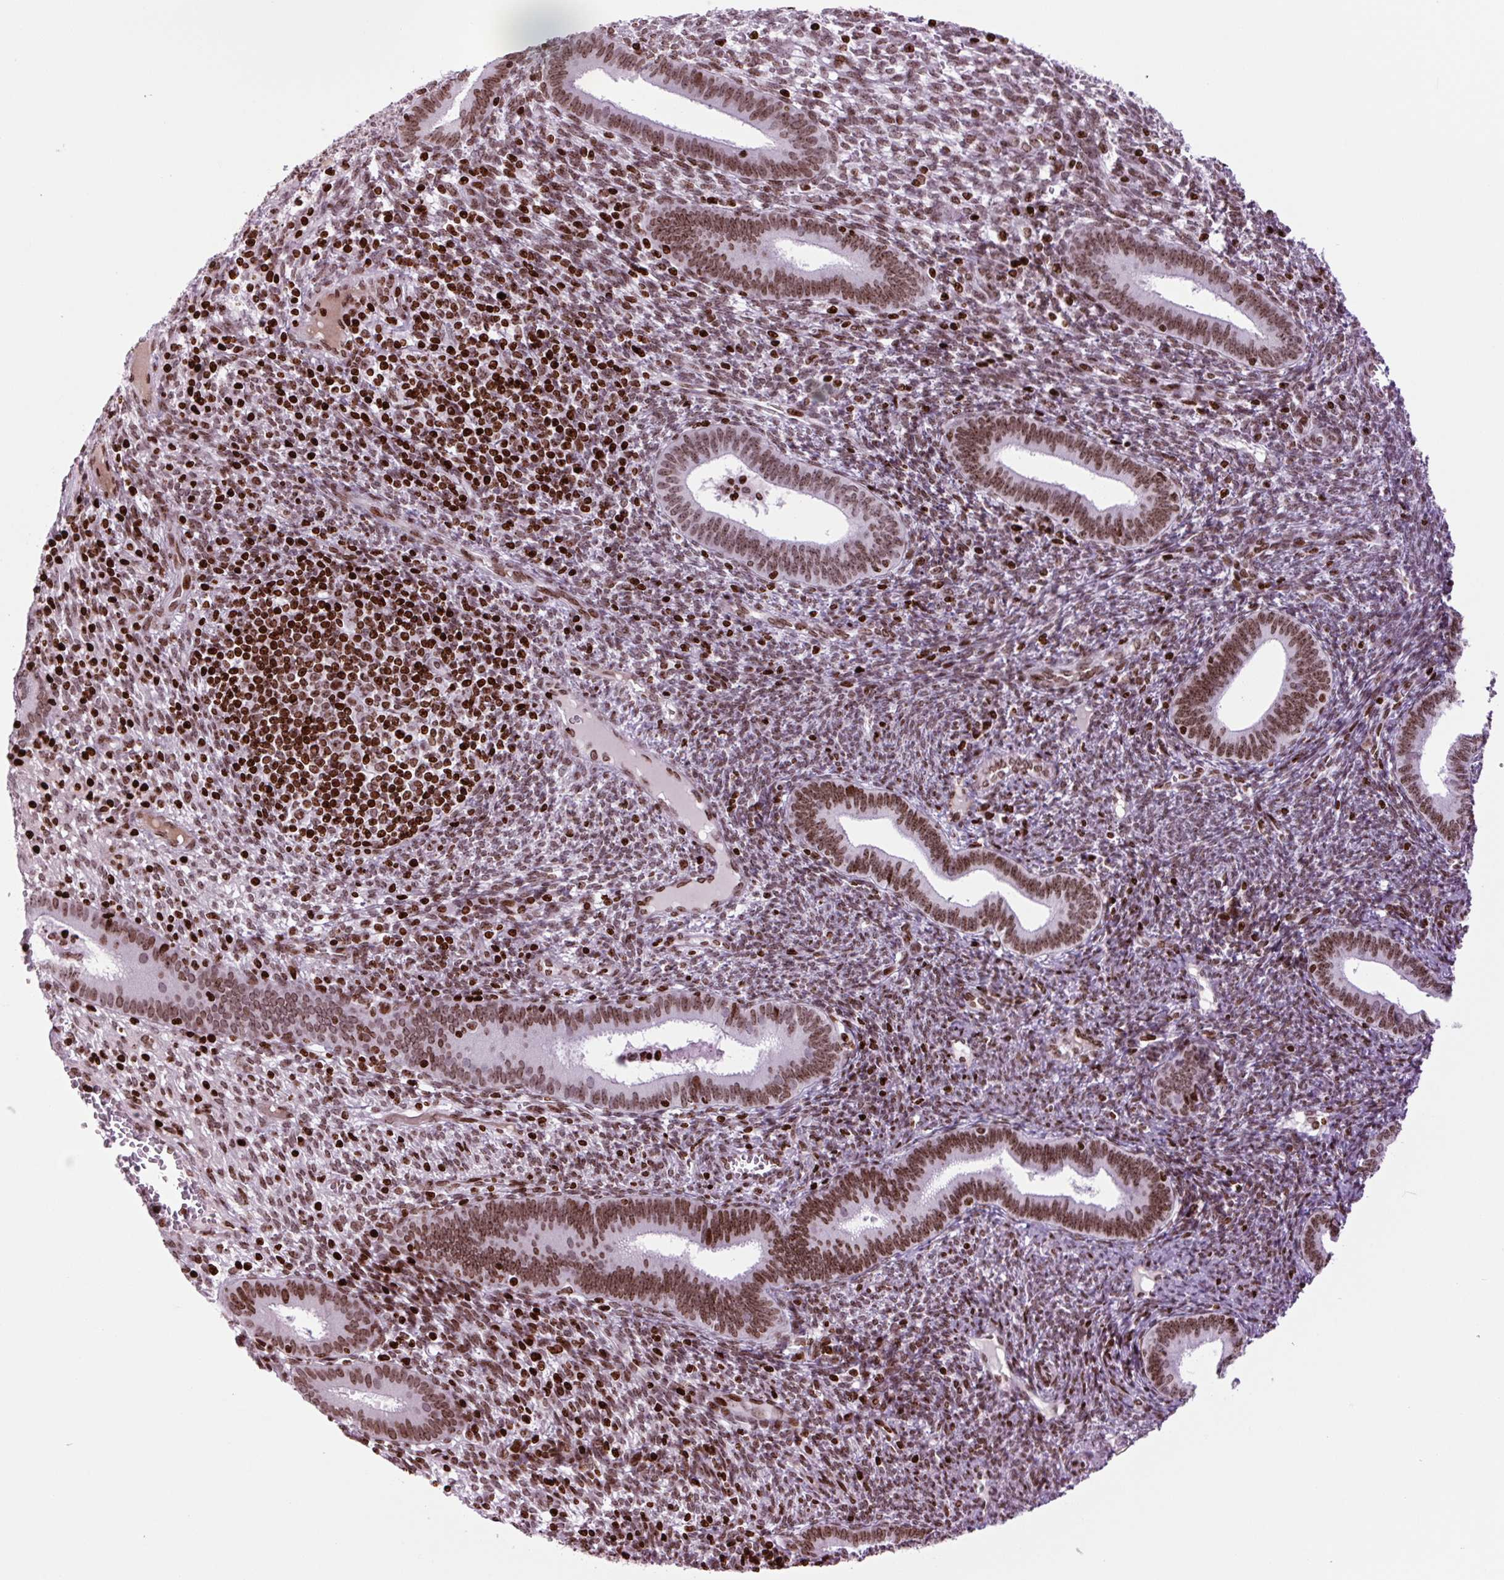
{"staining": {"intensity": "moderate", "quantity": ">75%", "location": "nuclear"}, "tissue": "endometrium", "cell_type": "Cells in endometrial stroma", "image_type": "normal", "snomed": [{"axis": "morphology", "description": "Normal tissue, NOS"}, {"axis": "topography", "description": "Endometrium"}], "caption": "This photomicrograph shows normal endometrium stained with IHC to label a protein in brown. The nuclear of cells in endometrial stroma show moderate positivity for the protein. Nuclei are counter-stained blue.", "gene": "H1", "patient": {"sex": "female", "age": 41}}